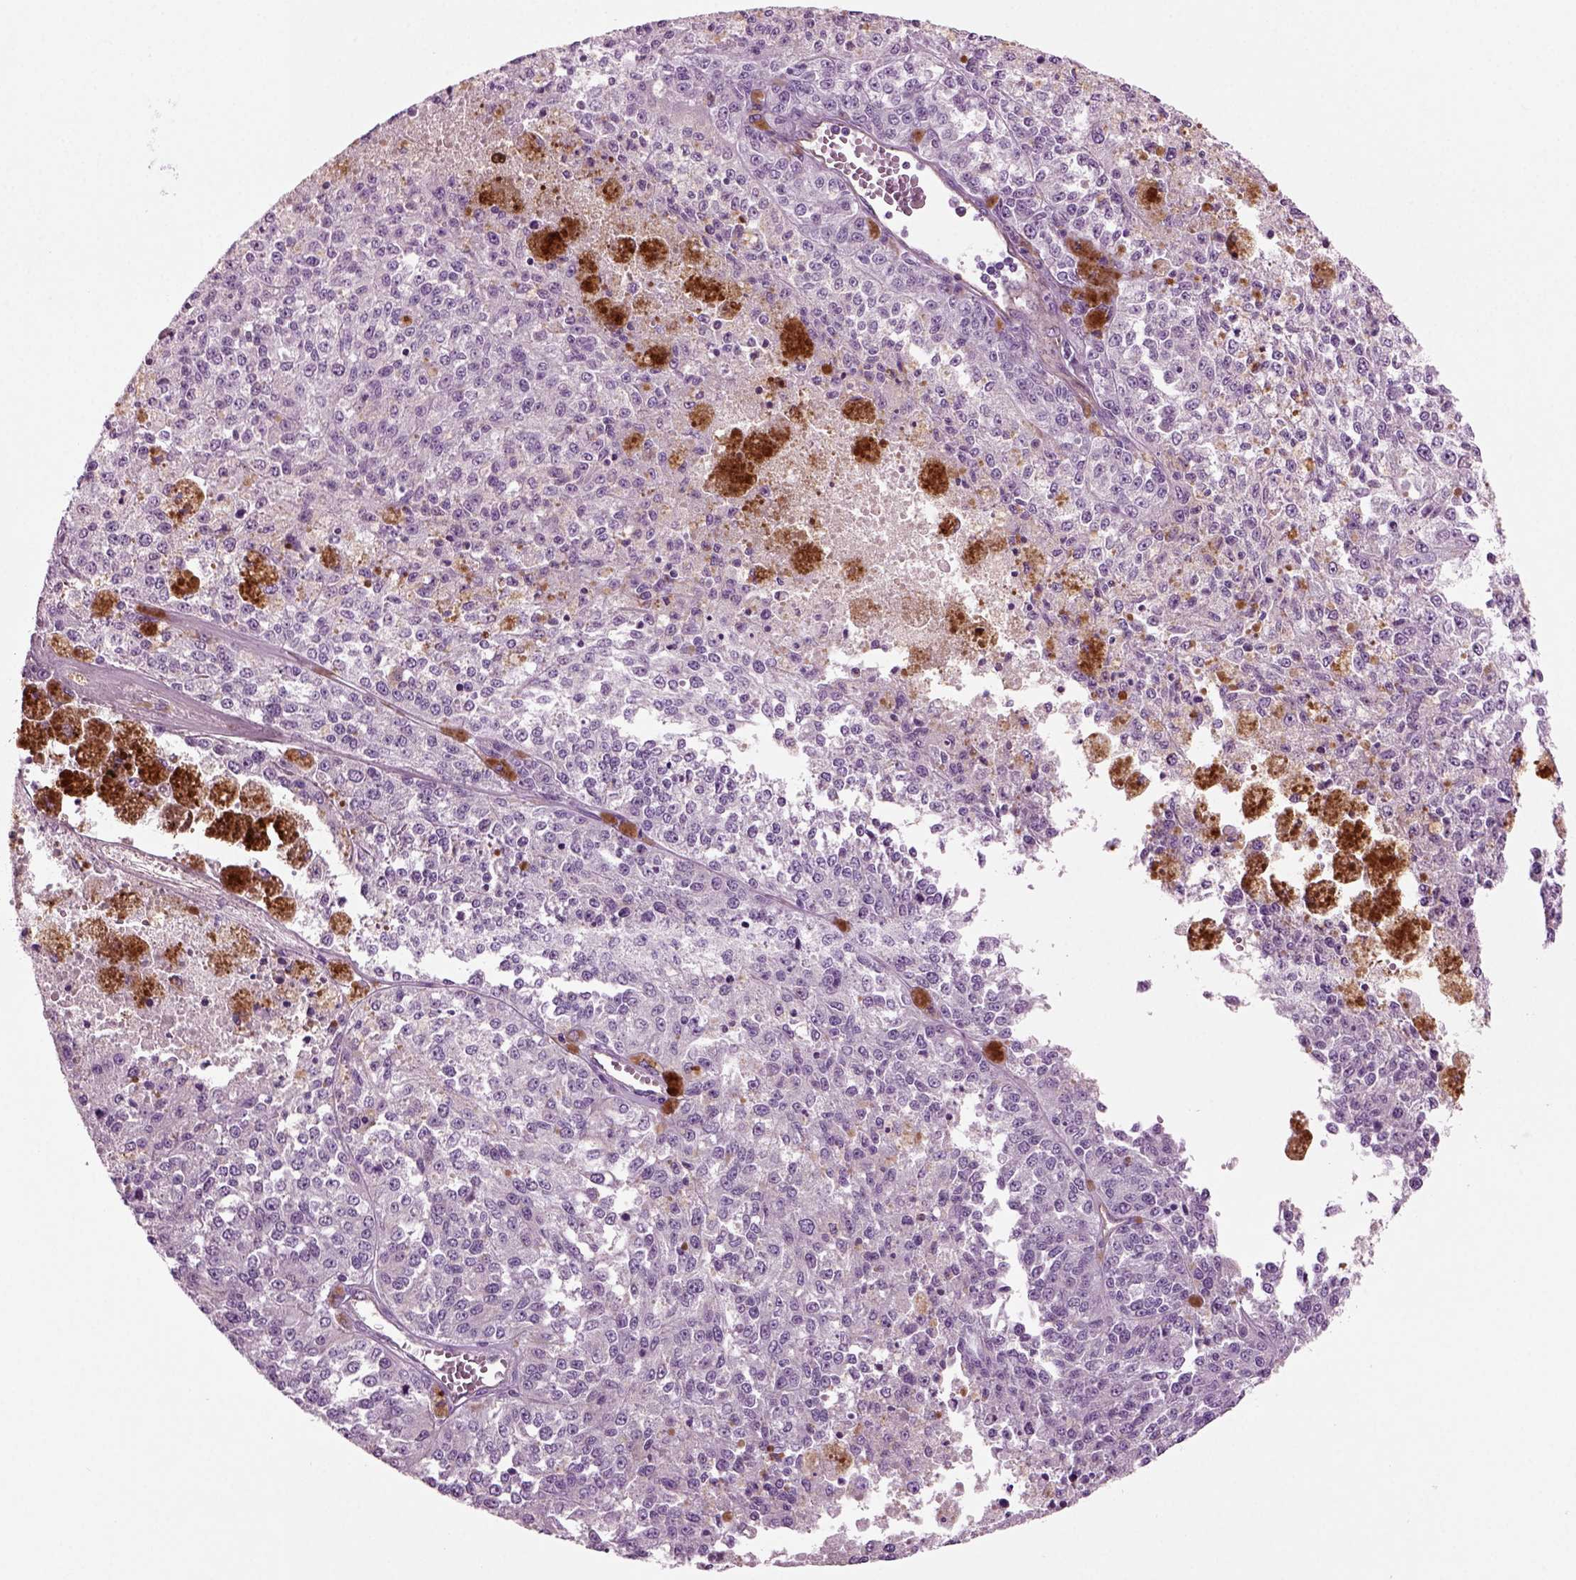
{"staining": {"intensity": "negative", "quantity": "none", "location": "none"}, "tissue": "melanoma", "cell_type": "Tumor cells", "image_type": "cancer", "snomed": [{"axis": "morphology", "description": "Malignant melanoma, Metastatic site"}, {"axis": "topography", "description": "Lymph node"}], "caption": "An image of melanoma stained for a protein demonstrates no brown staining in tumor cells. (Immunohistochemistry, brightfield microscopy, high magnification).", "gene": "COL9A2", "patient": {"sex": "female", "age": 64}}